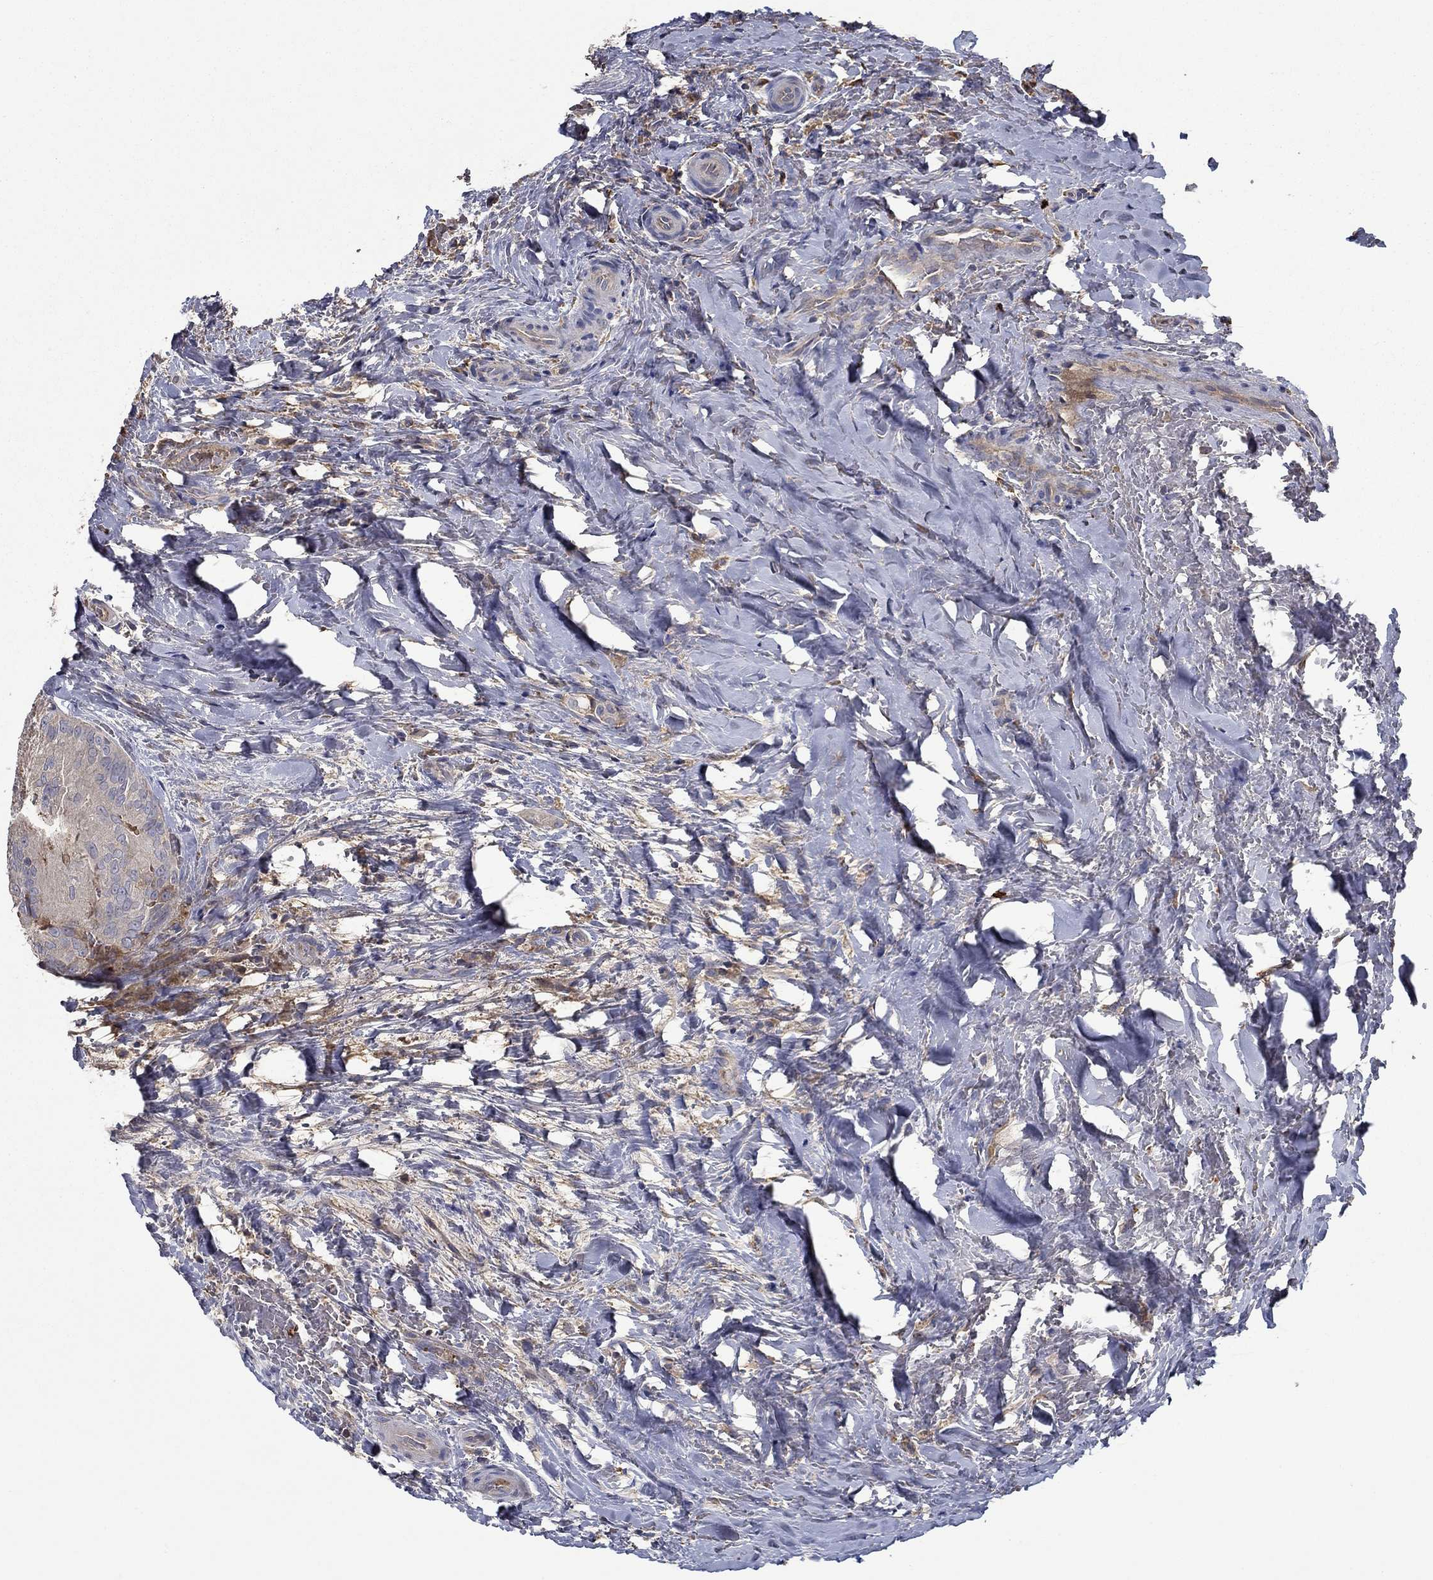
{"staining": {"intensity": "negative", "quantity": "none", "location": "none"}, "tissue": "thyroid cancer", "cell_type": "Tumor cells", "image_type": "cancer", "snomed": [{"axis": "morphology", "description": "Papillary adenocarcinoma, NOS"}, {"axis": "topography", "description": "Thyroid gland"}], "caption": "This micrograph is of thyroid papillary adenocarcinoma stained with immunohistochemistry (IHC) to label a protein in brown with the nuclei are counter-stained blue. There is no staining in tumor cells. The staining was performed using DAB to visualize the protein expression in brown, while the nuclei were stained in blue with hematoxylin (Magnification: 20x).", "gene": "IL10", "patient": {"sex": "male", "age": 61}}